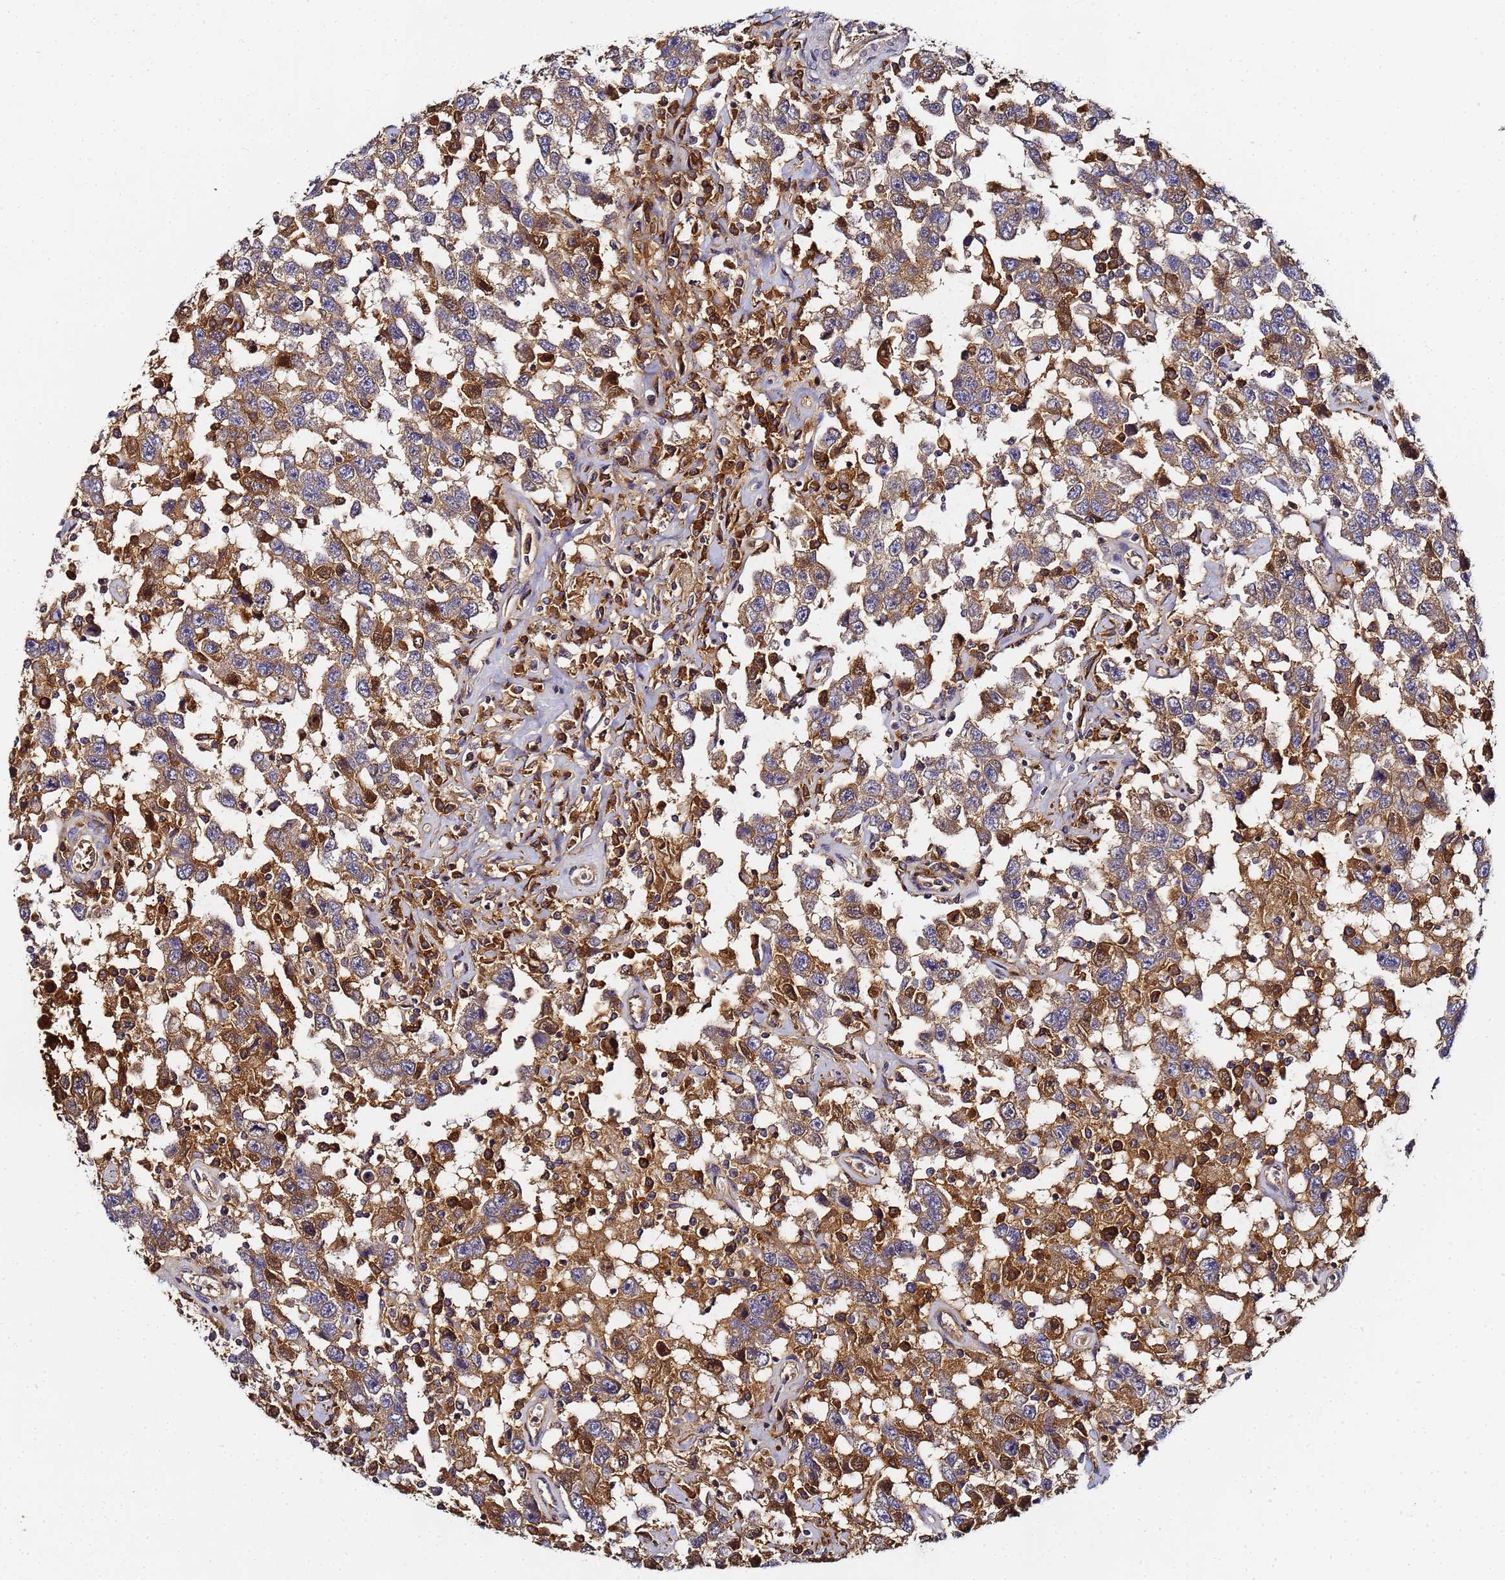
{"staining": {"intensity": "moderate", "quantity": "25%-75%", "location": "cytoplasmic/membranous"}, "tissue": "testis cancer", "cell_type": "Tumor cells", "image_type": "cancer", "snomed": [{"axis": "morphology", "description": "Seminoma, NOS"}, {"axis": "topography", "description": "Testis"}], "caption": "High-power microscopy captured an immunohistochemistry (IHC) photomicrograph of seminoma (testis), revealing moderate cytoplasmic/membranous staining in approximately 25%-75% of tumor cells.", "gene": "LRRC69", "patient": {"sex": "male", "age": 41}}